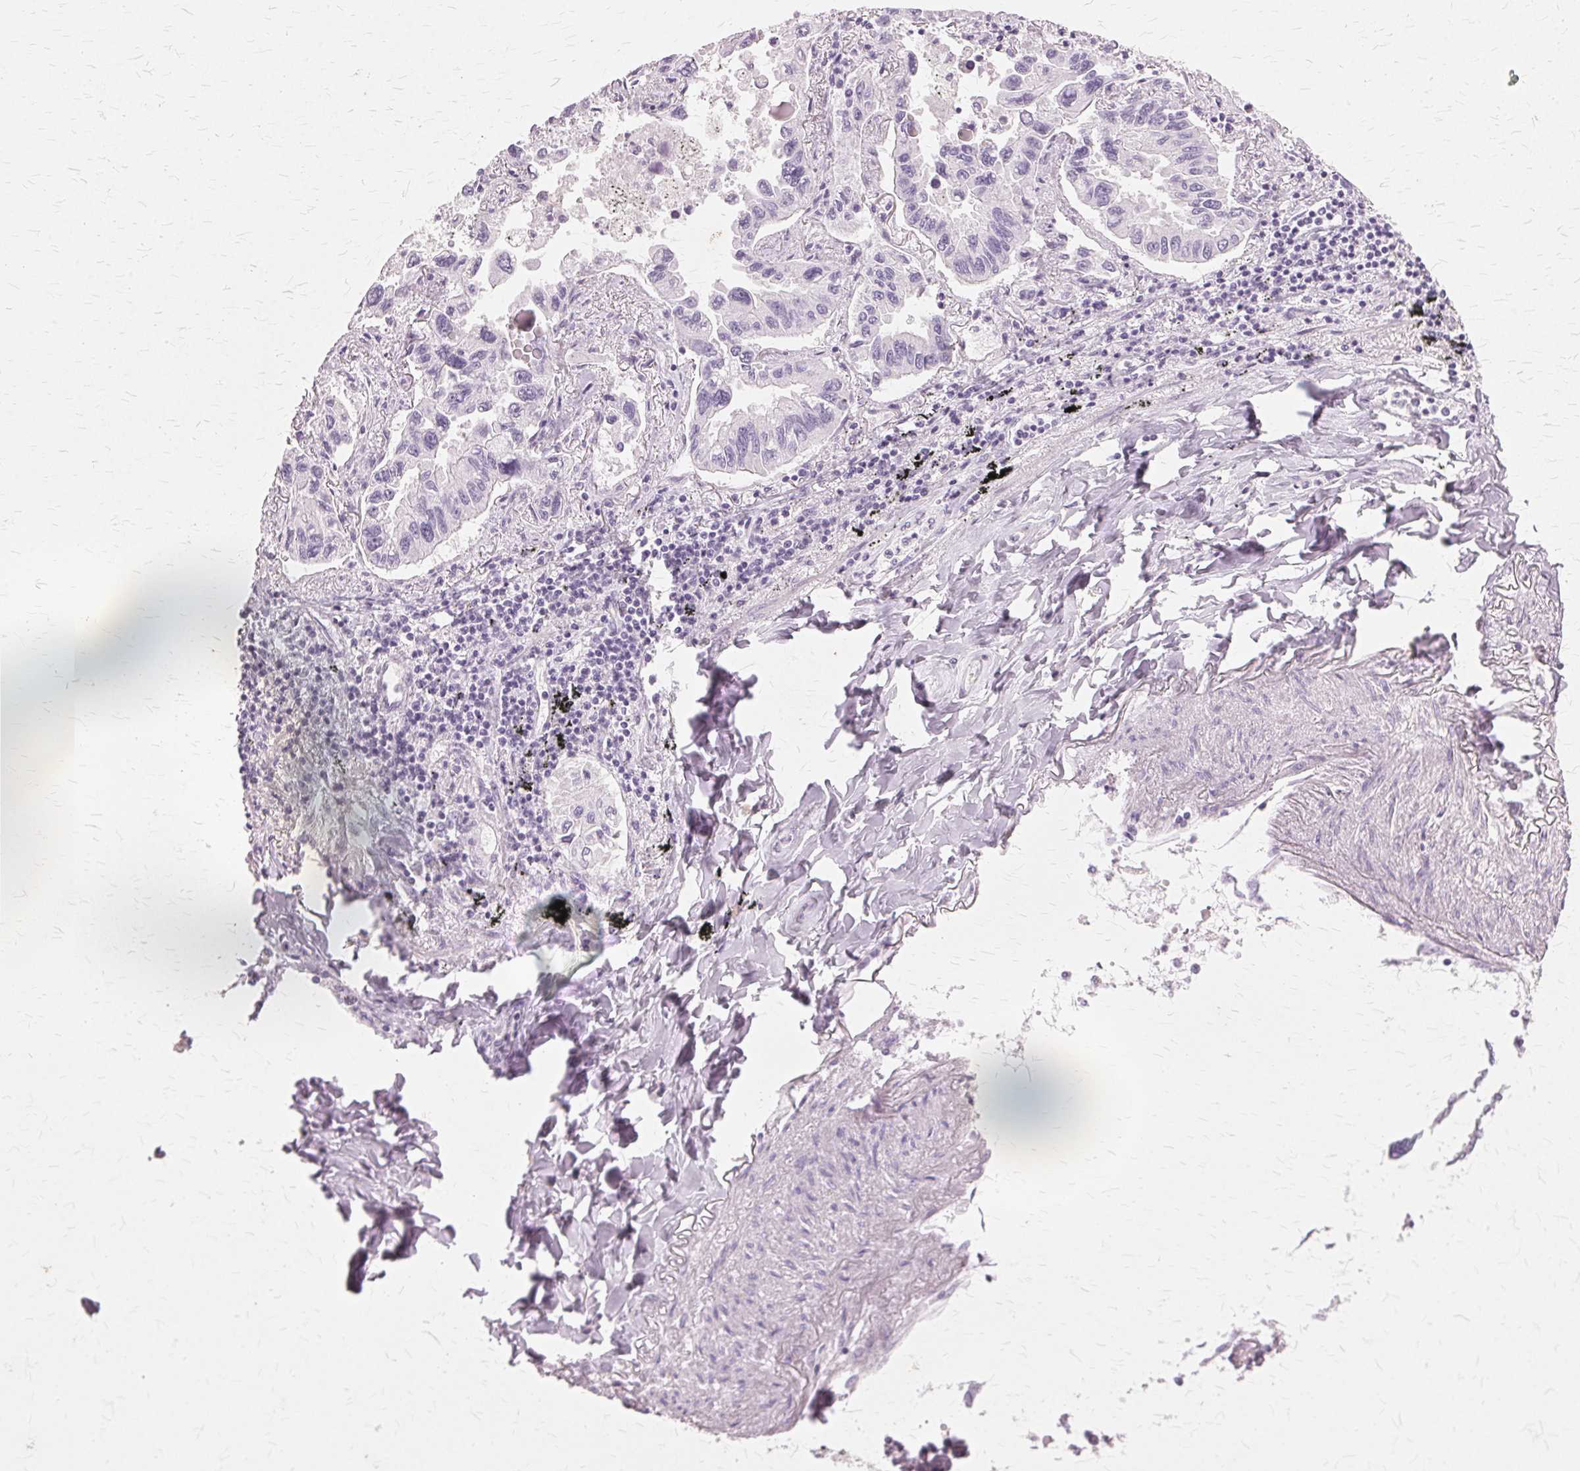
{"staining": {"intensity": "negative", "quantity": "none", "location": "none"}, "tissue": "lung cancer", "cell_type": "Tumor cells", "image_type": "cancer", "snomed": [{"axis": "morphology", "description": "Adenocarcinoma, NOS"}, {"axis": "topography", "description": "Lung"}], "caption": "This is an immunohistochemistry (IHC) image of human lung cancer. There is no expression in tumor cells.", "gene": "SLC45A3", "patient": {"sex": "male", "age": 64}}